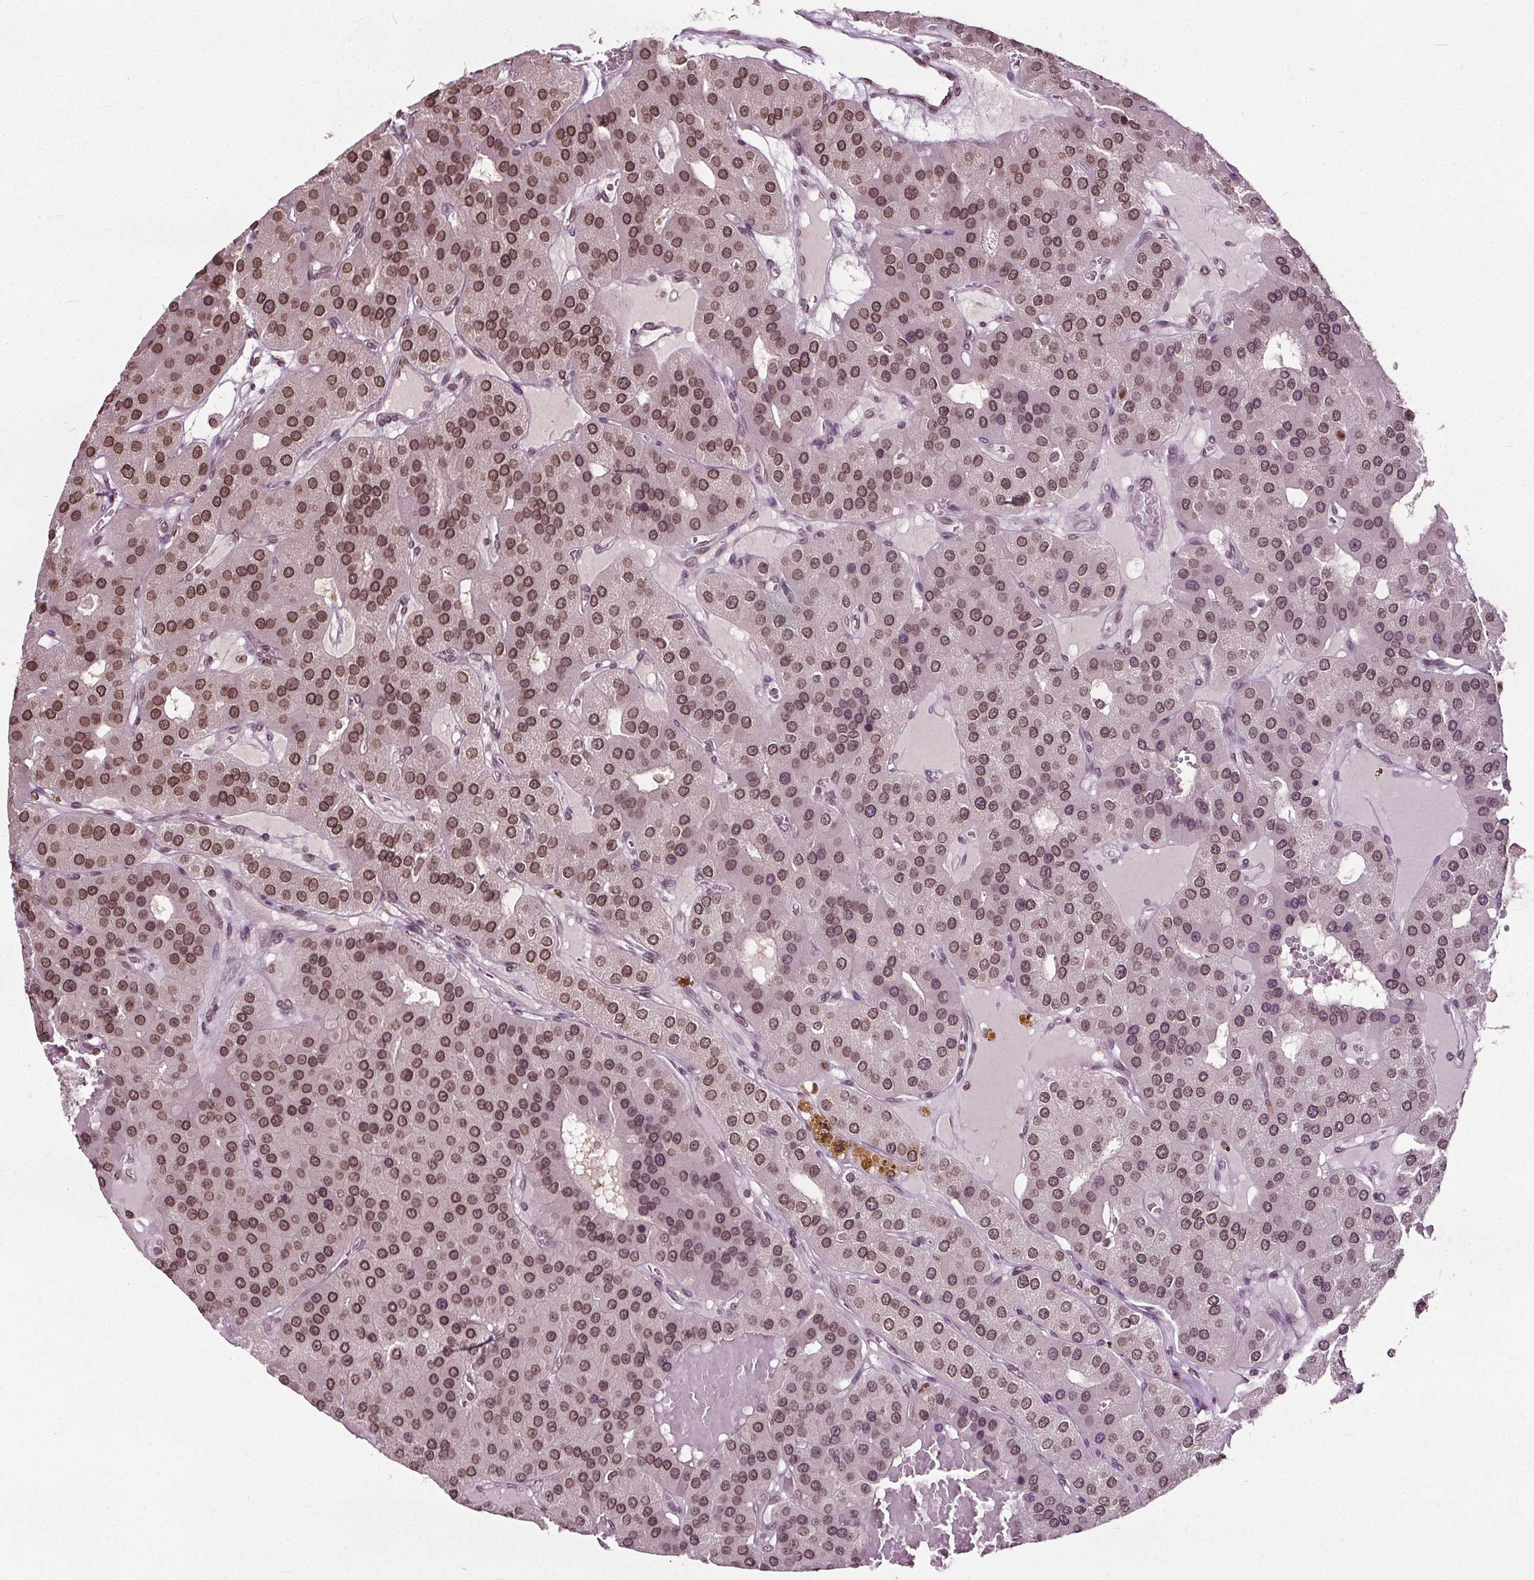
{"staining": {"intensity": "moderate", "quantity": ">75%", "location": "cytoplasmic/membranous,nuclear"}, "tissue": "parathyroid gland", "cell_type": "Glandular cells", "image_type": "normal", "snomed": [{"axis": "morphology", "description": "Normal tissue, NOS"}, {"axis": "morphology", "description": "Adenoma, NOS"}, {"axis": "topography", "description": "Parathyroid gland"}], "caption": "An IHC photomicrograph of unremarkable tissue is shown. Protein staining in brown labels moderate cytoplasmic/membranous,nuclear positivity in parathyroid gland within glandular cells.", "gene": "TTC39C", "patient": {"sex": "female", "age": 86}}